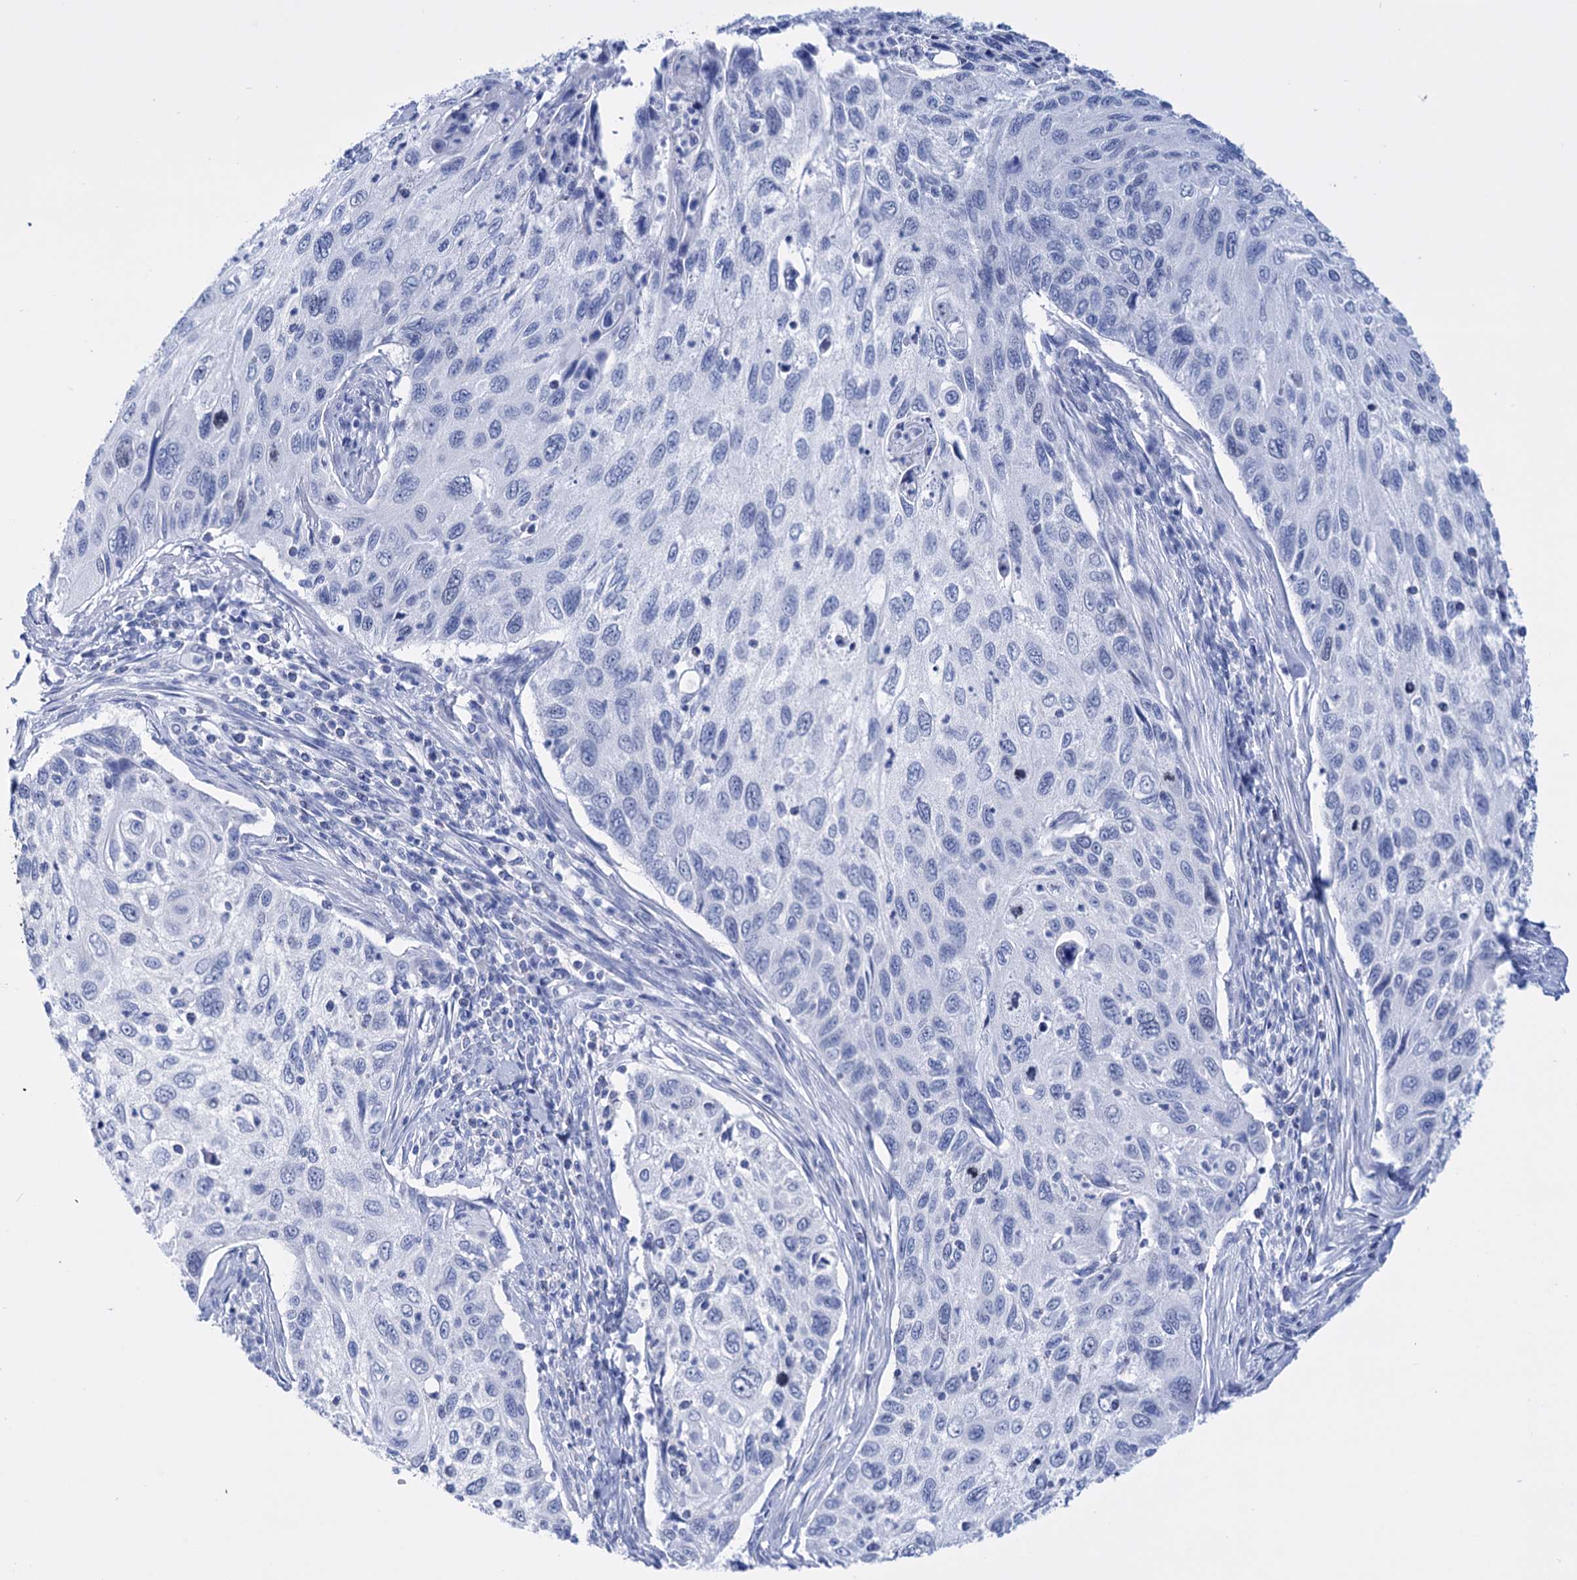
{"staining": {"intensity": "negative", "quantity": "none", "location": "none"}, "tissue": "cervical cancer", "cell_type": "Tumor cells", "image_type": "cancer", "snomed": [{"axis": "morphology", "description": "Squamous cell carcinoma, NOS"}, {"axis": "topography", "description": "Cervix"}], "caption": "This image is of cervical cancer (squamous cell carcinoma) stained with immunohistochemistry to label a protein in brown with the nuclei are counter-stained blue. There is no staining in tumor cells. The staining is performed using DAB (3,3'-diaminobenzidine) brown chromogen with nuclei counter-stained in using hematoxylin.", "gene": "FBXW12", "patient": {"sex": "female", "age": 70}}